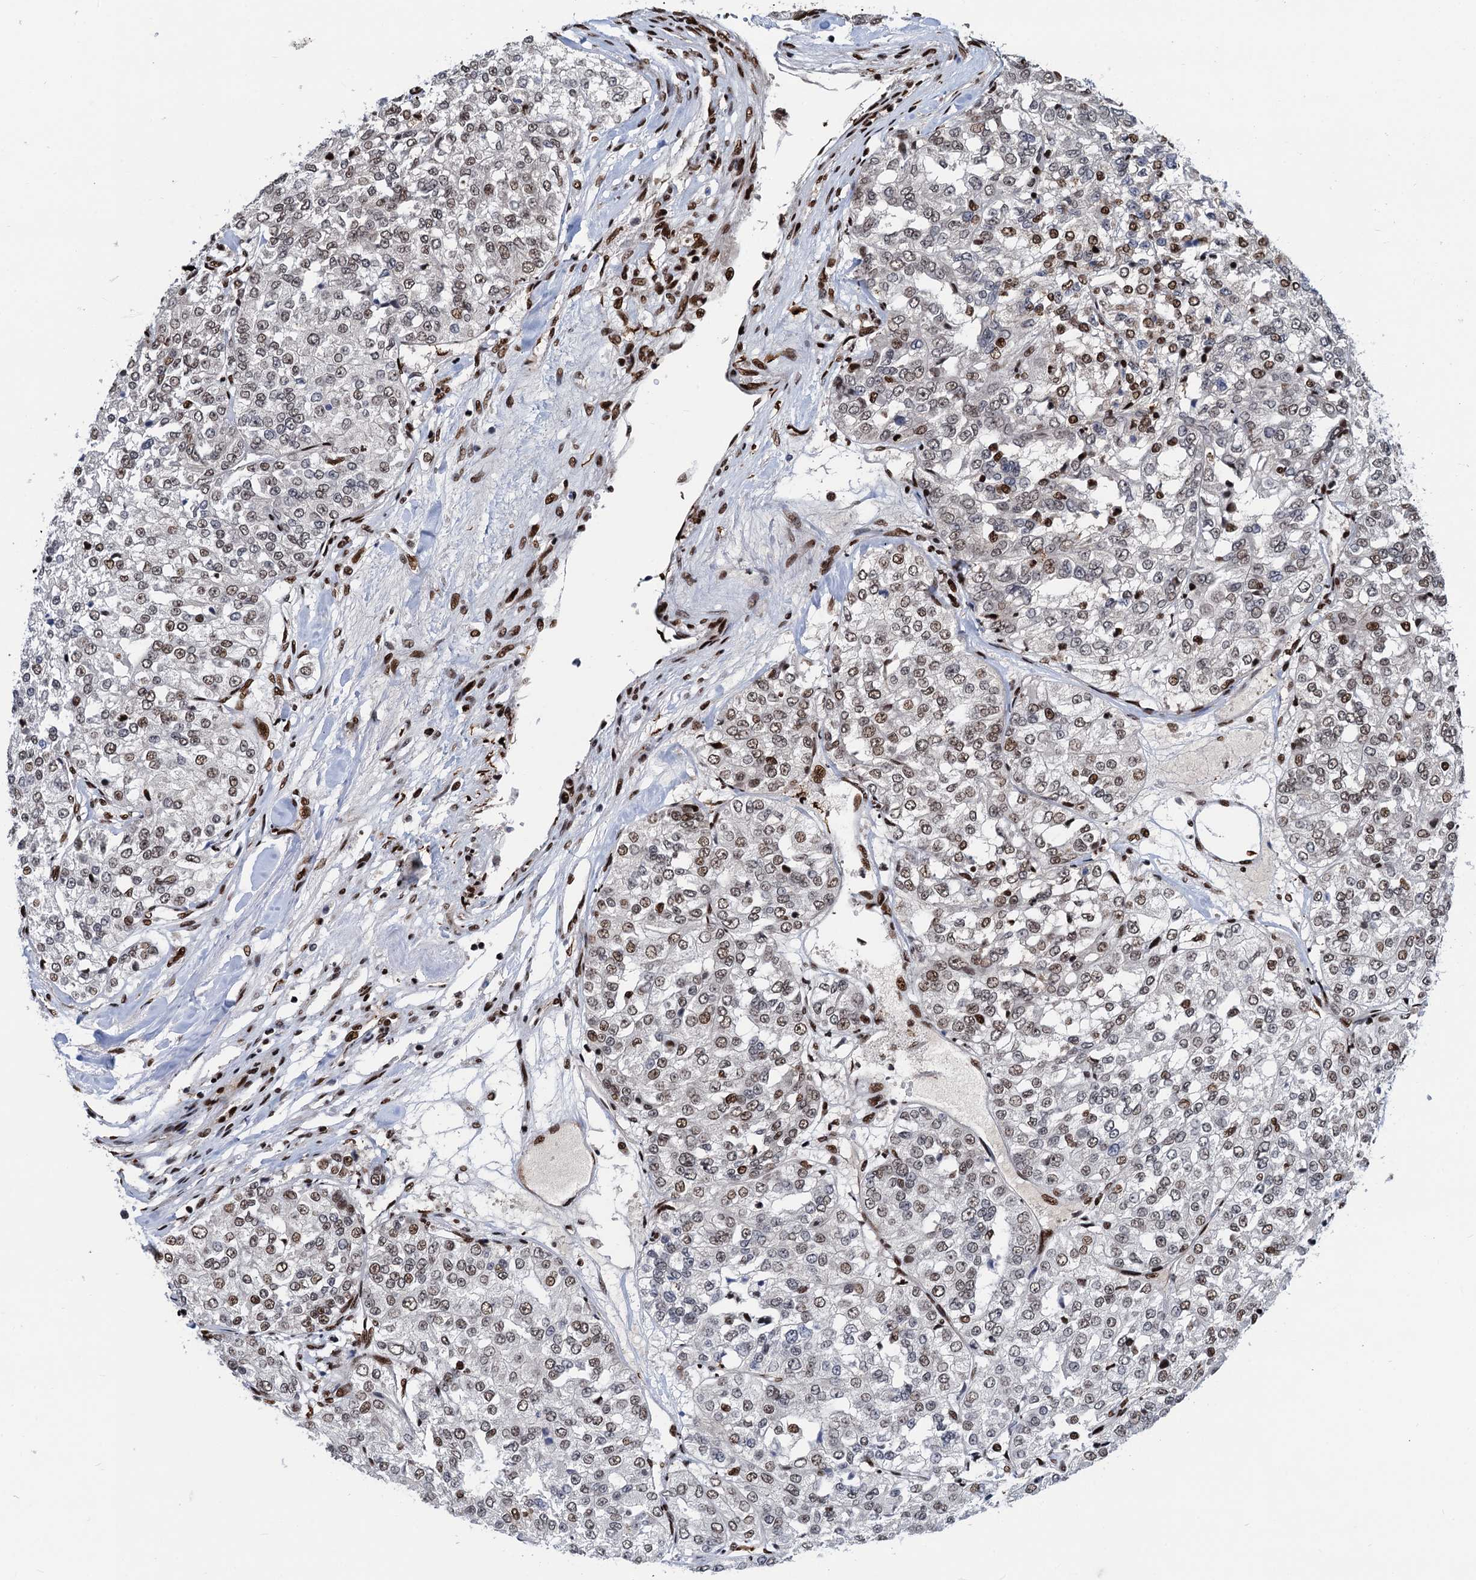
{"staining": {"intensity": "moderate", "quantity": "25%-75%", "location": "nuclear"}, "tissue": "renal cancer", "cell_type": "Tumor cells", "image_type": "cancer", "snomed": [{"axis": "morphology", "description": "Adenocarcinoma, NOS"}, {"axis": "topography", "description": "Kidney"}], "caption": "Human adenocarcinoma (renal) stained with a protein marker shows moderate staining in tumor cells.", "gene": "PPP4R1", "patient": {"sex": "female", "age": 63}}